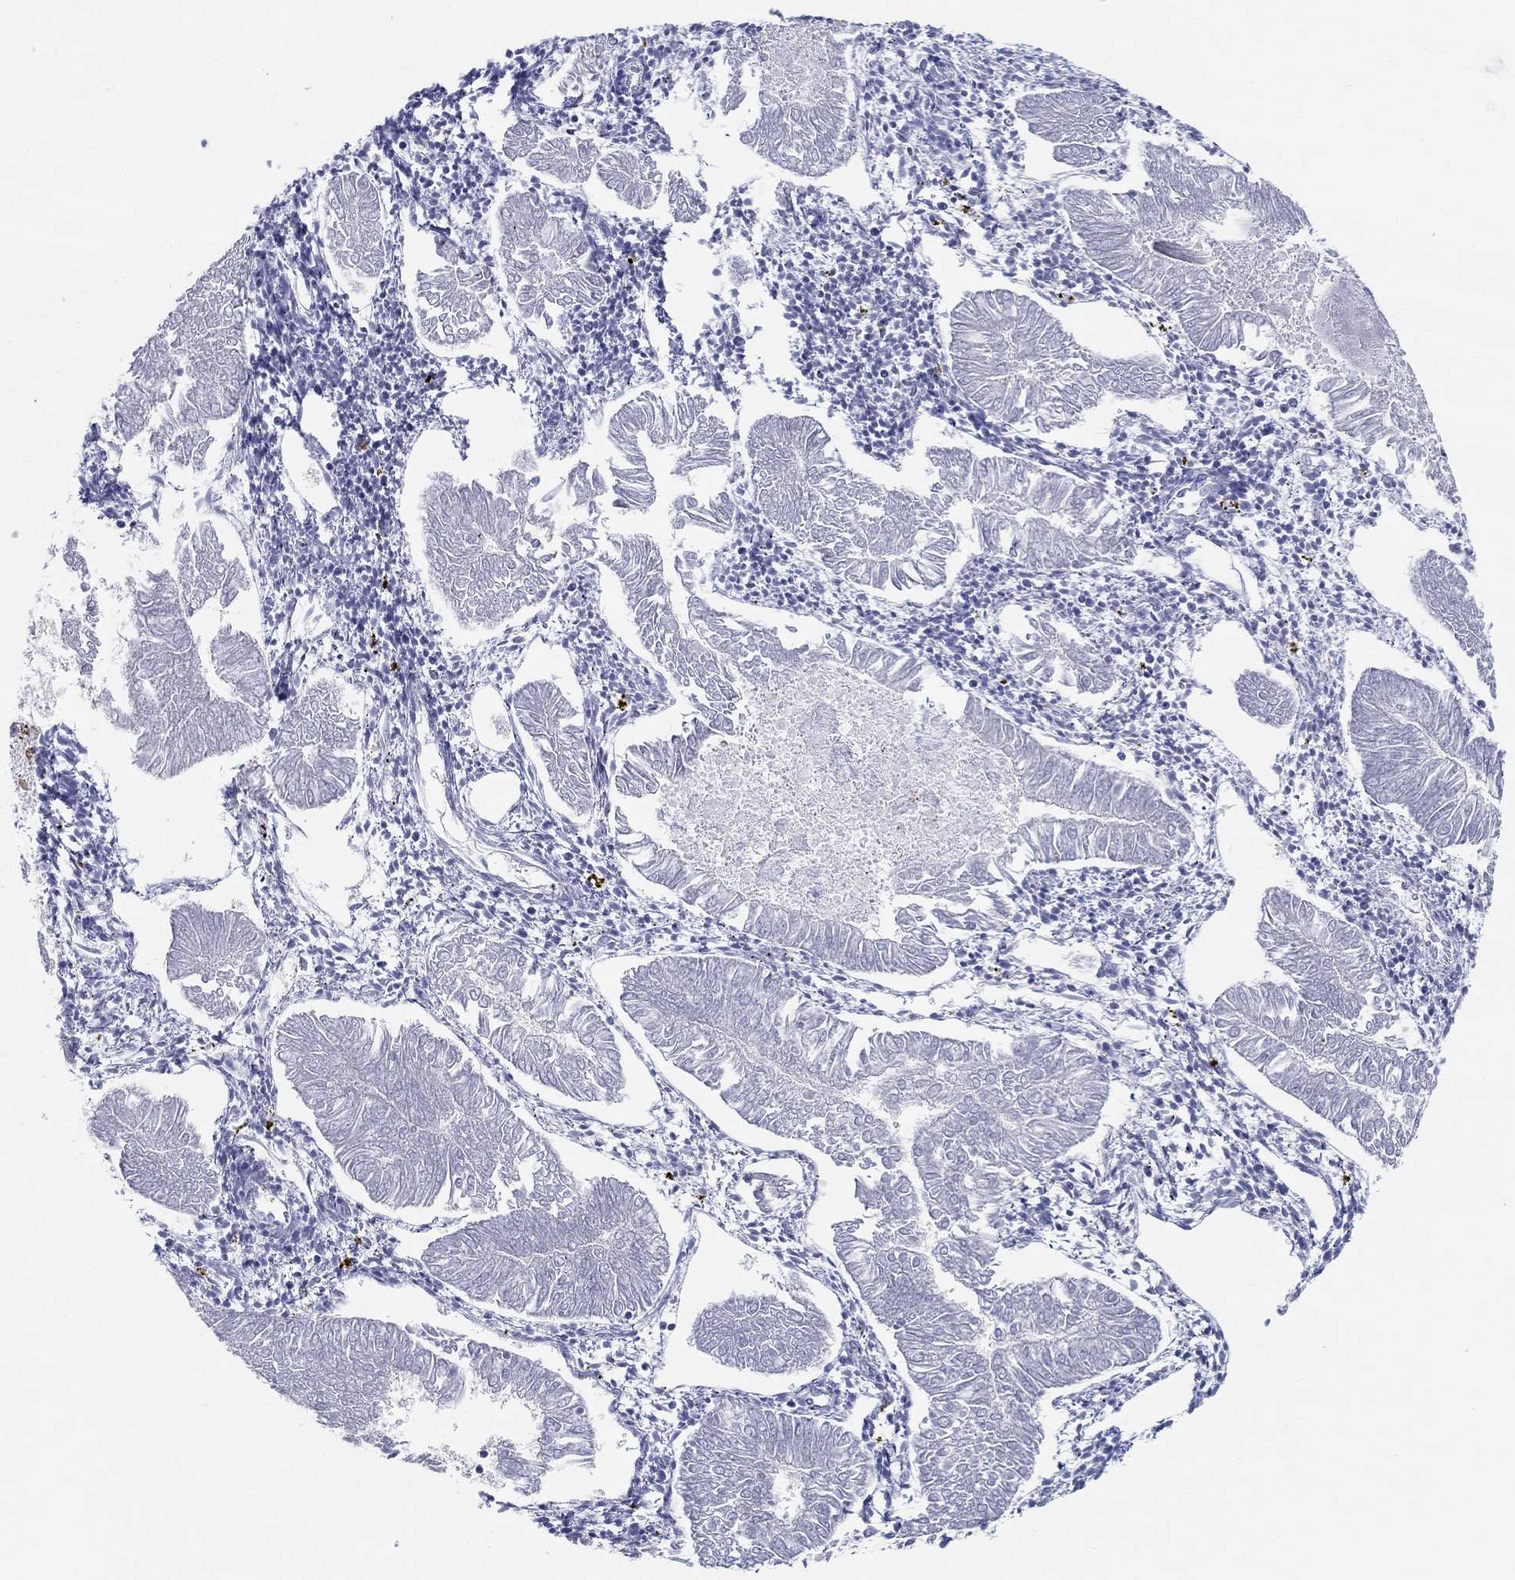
{"staining": {"intensity": "negative", "quantity": "none", "location": "none"}, "tissue": "endometrial cancer", "cell_type": "Tumor cells", "image_type": "cancer", "snomed": [{"axis": "morphology", "description": "Adenocarcinoma, NOS"}, {"axis": "topography", "description": "Endometrium"}], "caption": "The IHC image has no significant staining in tumor cells of endometrial adenocarcinoma tissue.", "gene": "RAP1GAP", "patient": {"sex": "female", "age": 53}}